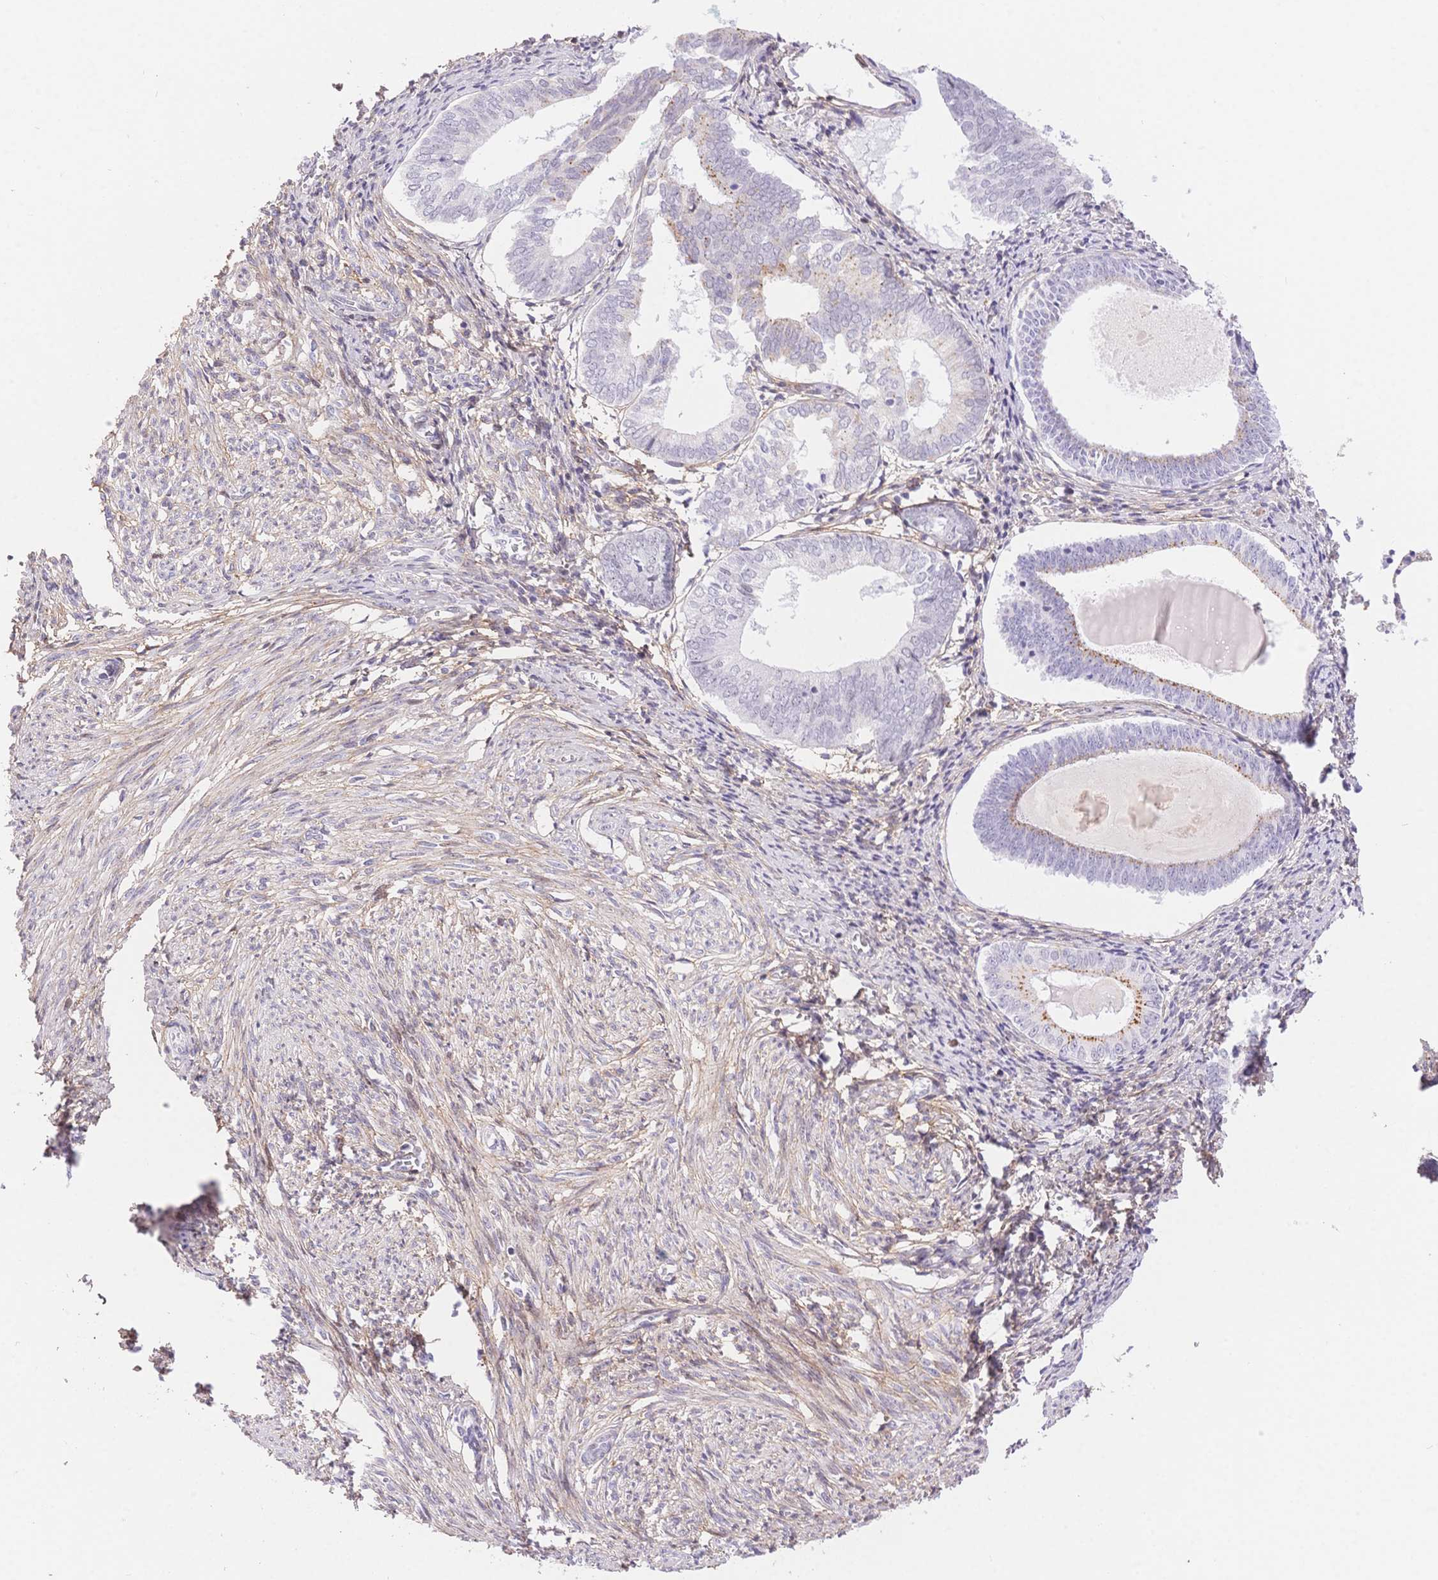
{"staining": {"intensity": "negative", "quantity": "none", "location": "none"}, "tissue": "endometrium", "cell_type": "Cells in endometrial stroma", "image_type": "normal", "snomed": [{"axis": "morphology", "description": "Normal tissue, NOS"}, {"axis": "topography", "description": "Endometrium"}], "caption": "This micrograph is of benign endometrium stained with immunohistochemistry (IHC) to label a protein in brown with the nuclei are counter-stained blue. There is no positivity in cells in endometrial stroma.", "gene": "PDZD2", "patient": {"sex": "female", "age": 50}}